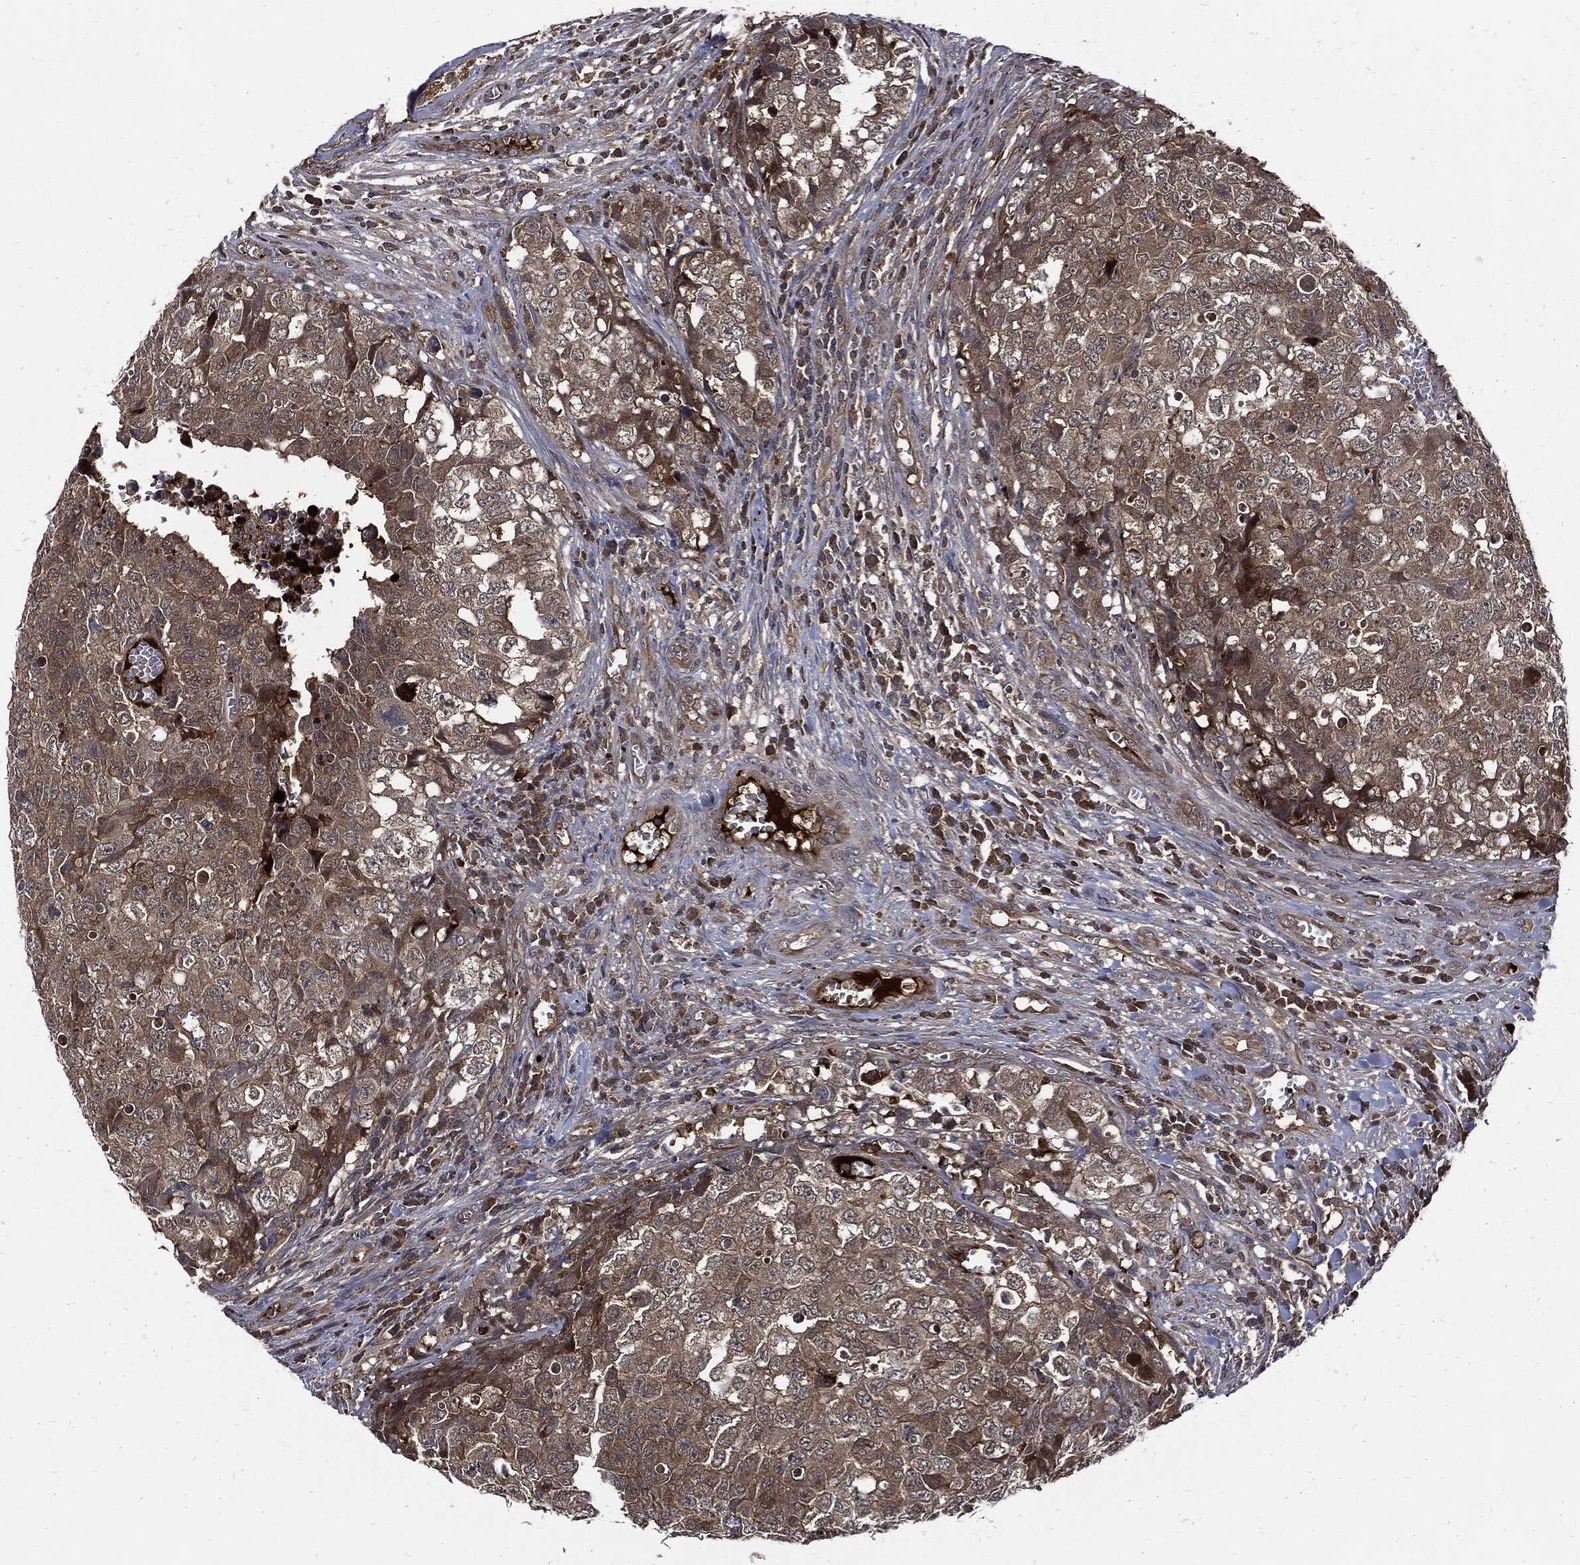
{"staining": {"intensity": "moderate", "quantity": "25%-75%", "location": "cytoplasmic/membranous"}, "tissue": "testis cancer", "cell_type": "Tumor cells", "image_type": "cancer", "snomed": [{"axis": "morphology", "description": "Carcinoma, Embryonal, NOS"}, {"axis": "topography", "description": "Testis"}], "caption": "Approximately 25%-75% of tumor cells in embryonal carcinoma (testis) demonstrate moderate cytoplasmic/membranous protein staining as visualized by brown immunohistochemical staining.", "gene": "CLU", "patient": {"sex": "male", "age": 23}}